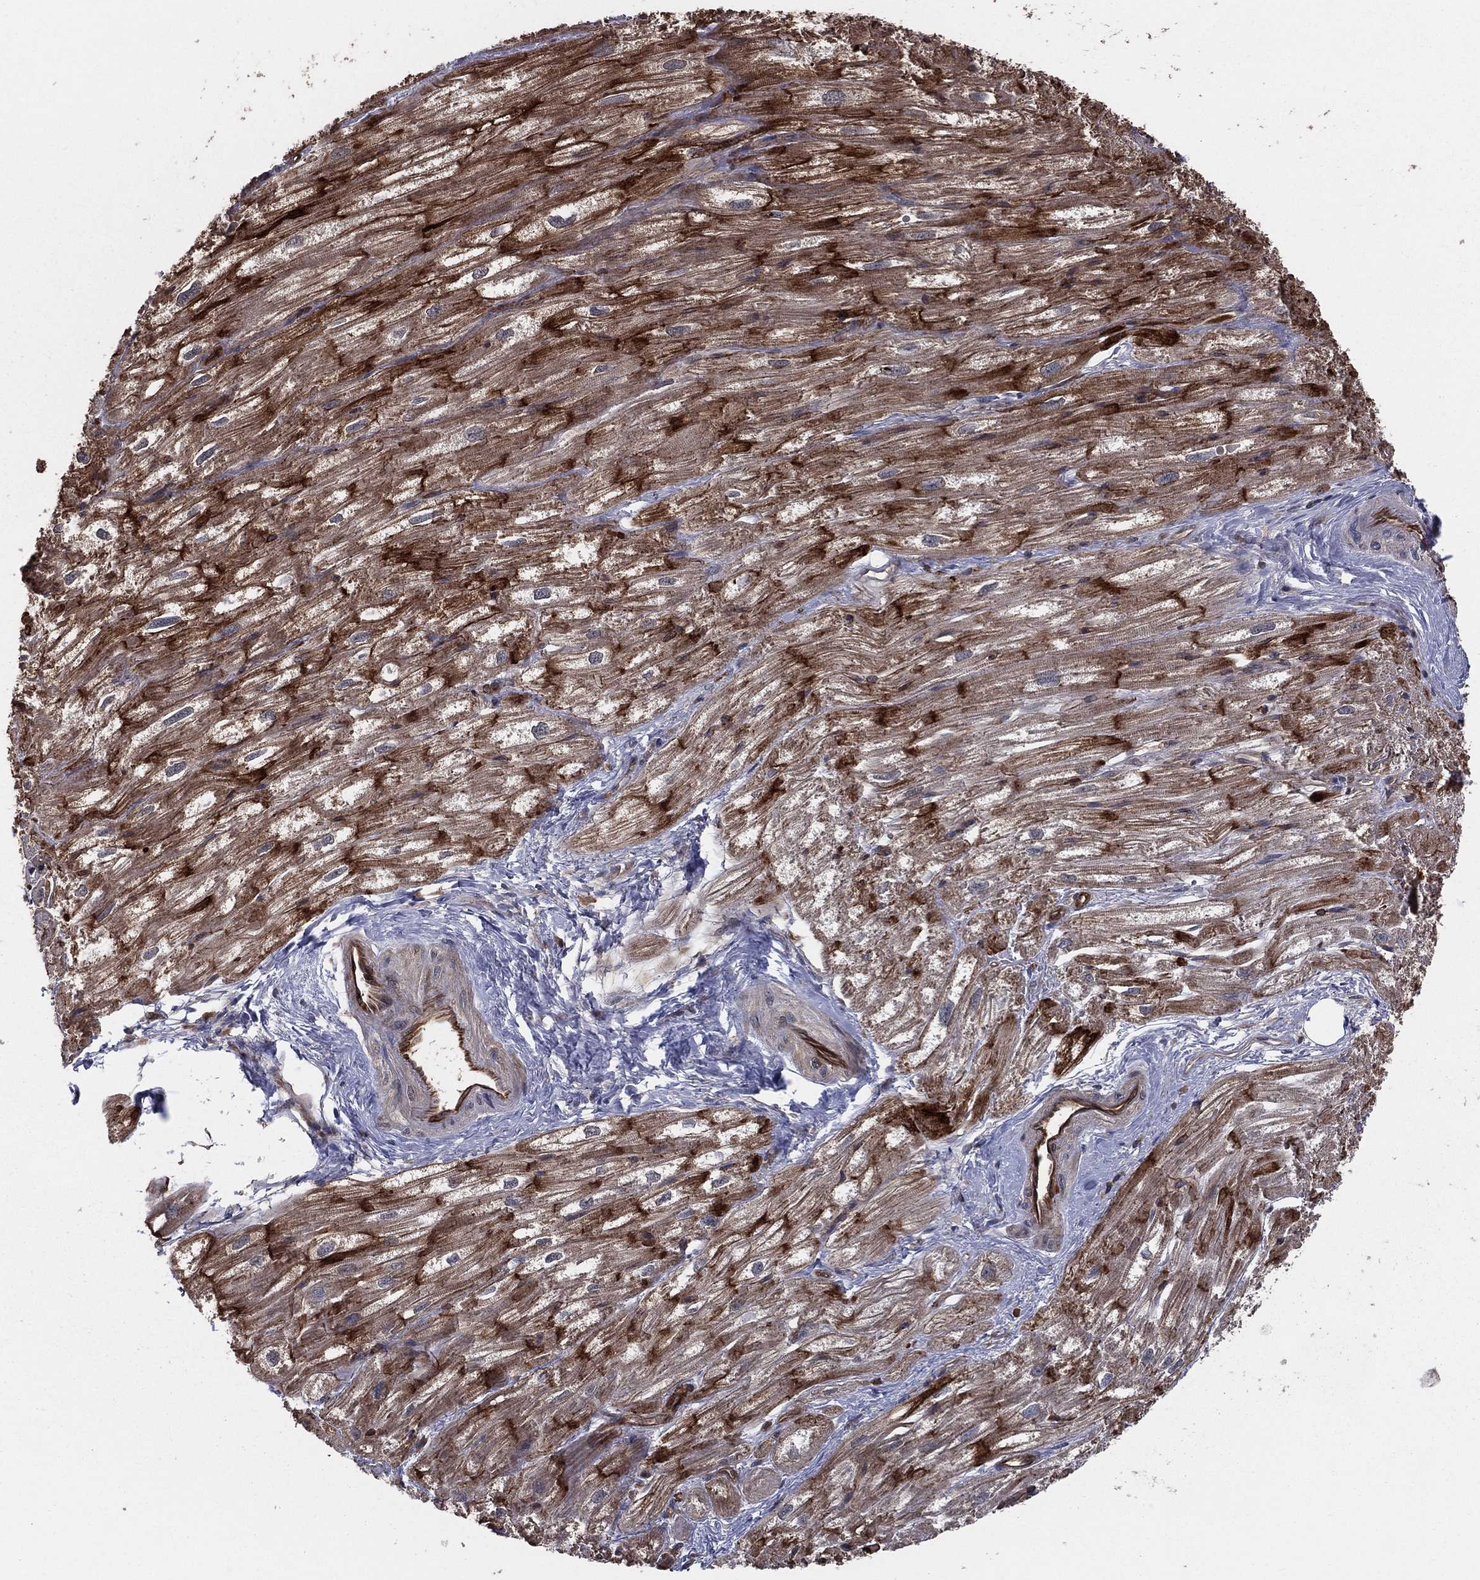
{"staining": {"intensity": "strong", "quantity": "<25%", "location": "cytoplasmic/membranous"}, "tissue": "heart muscle", "cell_type": "Cardiomyocytes", "image_type": "normal", "snomed": [{"axis": "morphology", "description": "Normal tissue, NOS"}, {"axis": "topography", "description": "Heart"}], "caption": "The histopathology image demonstrates a brown stain indicating the presence of a protein in the cytoplasmic/membranous of cardiomyocytes in heart muscle. The protein of interest is stained brown, and the nuclei are stained in blue (DAB (3,3'-diaminobenzidine) IHC with brightfield microscopy, high magnification).", "gene": "CERT1", "patient": {"sex": "male", "age": 62}}